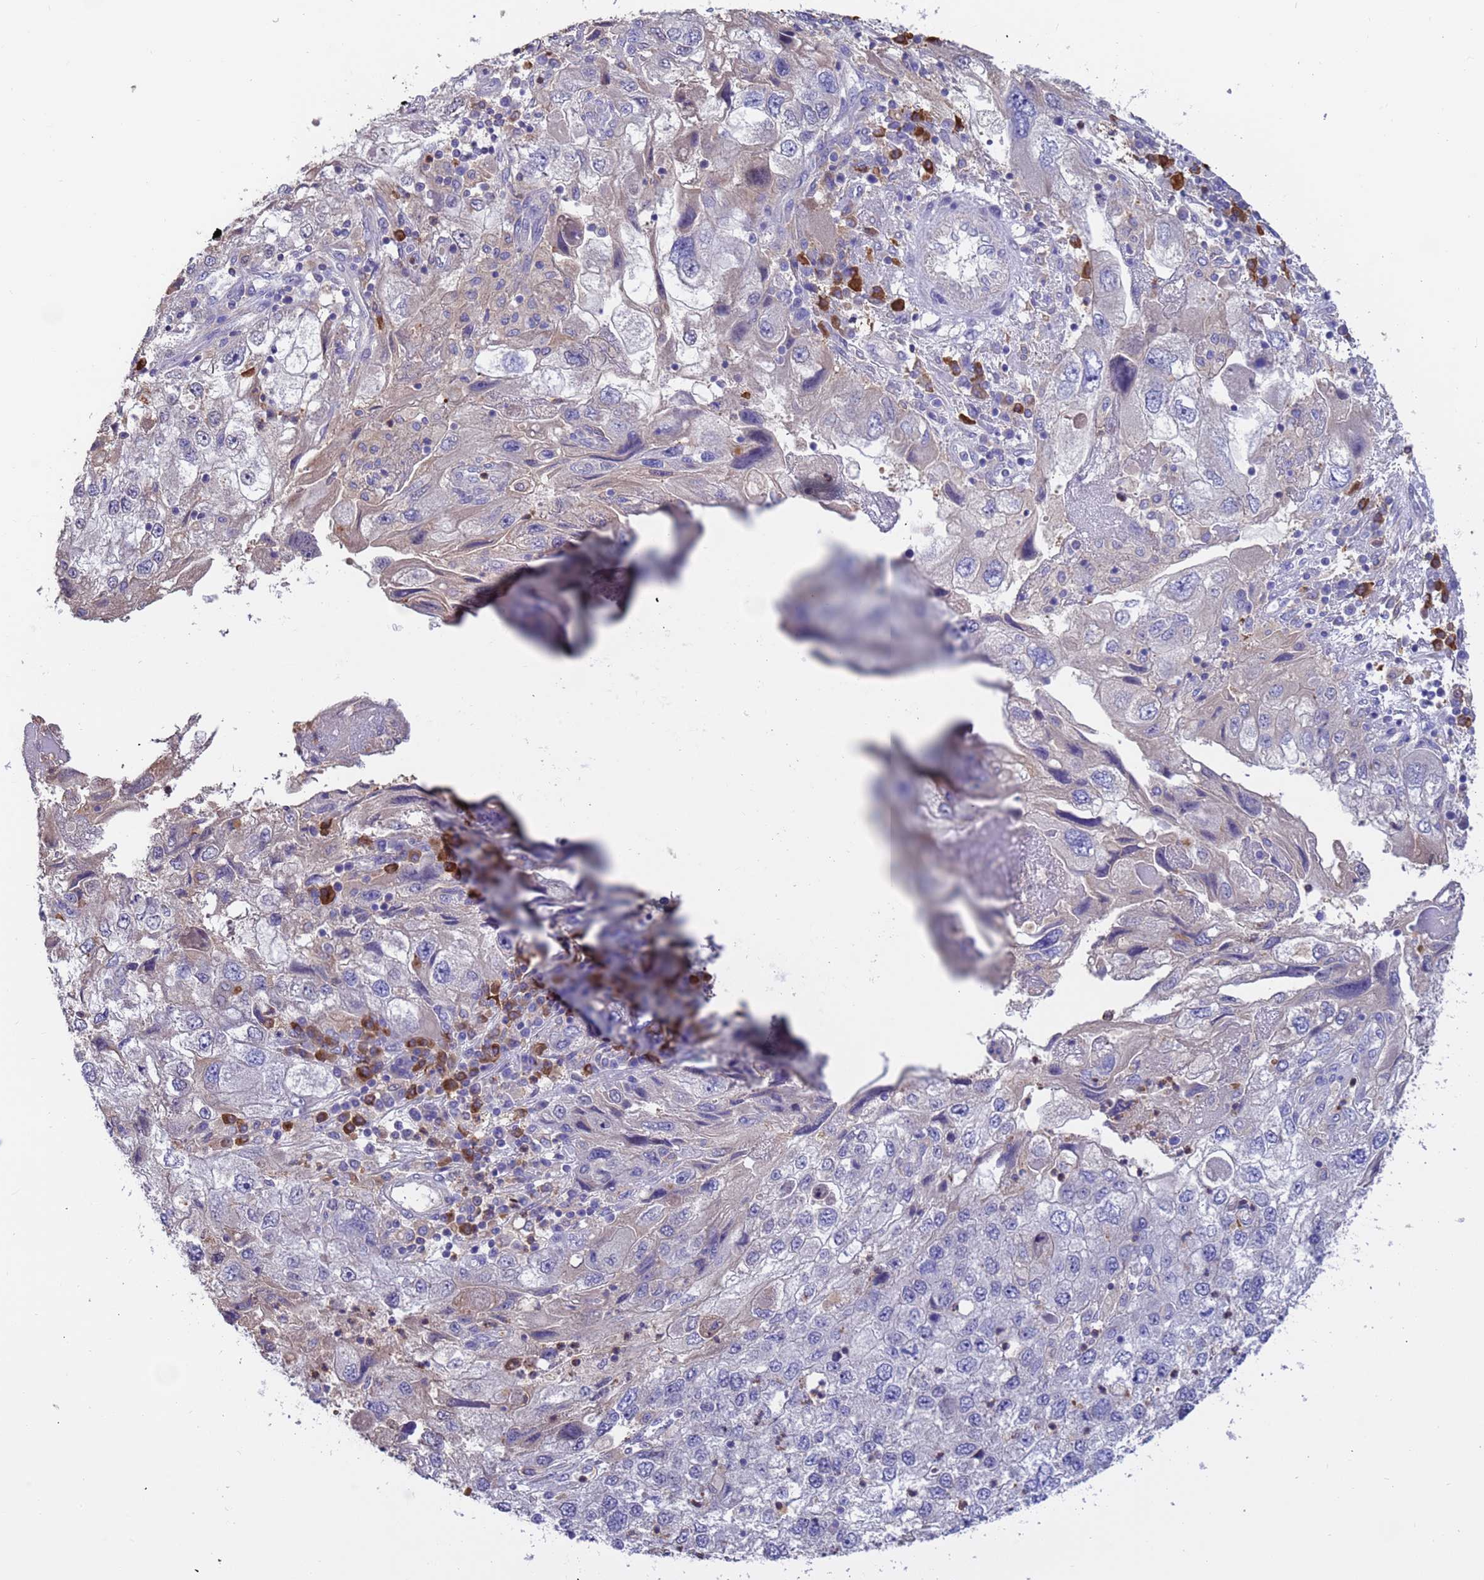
{"staining": {"intensity": "negative", "quantity": "none", "location": "none"}, "tissue": "endometrial cancer", "cell_type": "Tumor cells", "image_type": "cancer", "snomed": [{"axis": "morphology", "description": "Adenocarcinoma, NOS"}, {"axis": "topography", "description": "Endometrium"}], "caption": "High power microscopy image of an IHC photomicrograph of endometrial cancer, revealing no significant staining in tumor cells.", "gene": "AMPD3", "patient": {"sex": "female", "age": 49}}